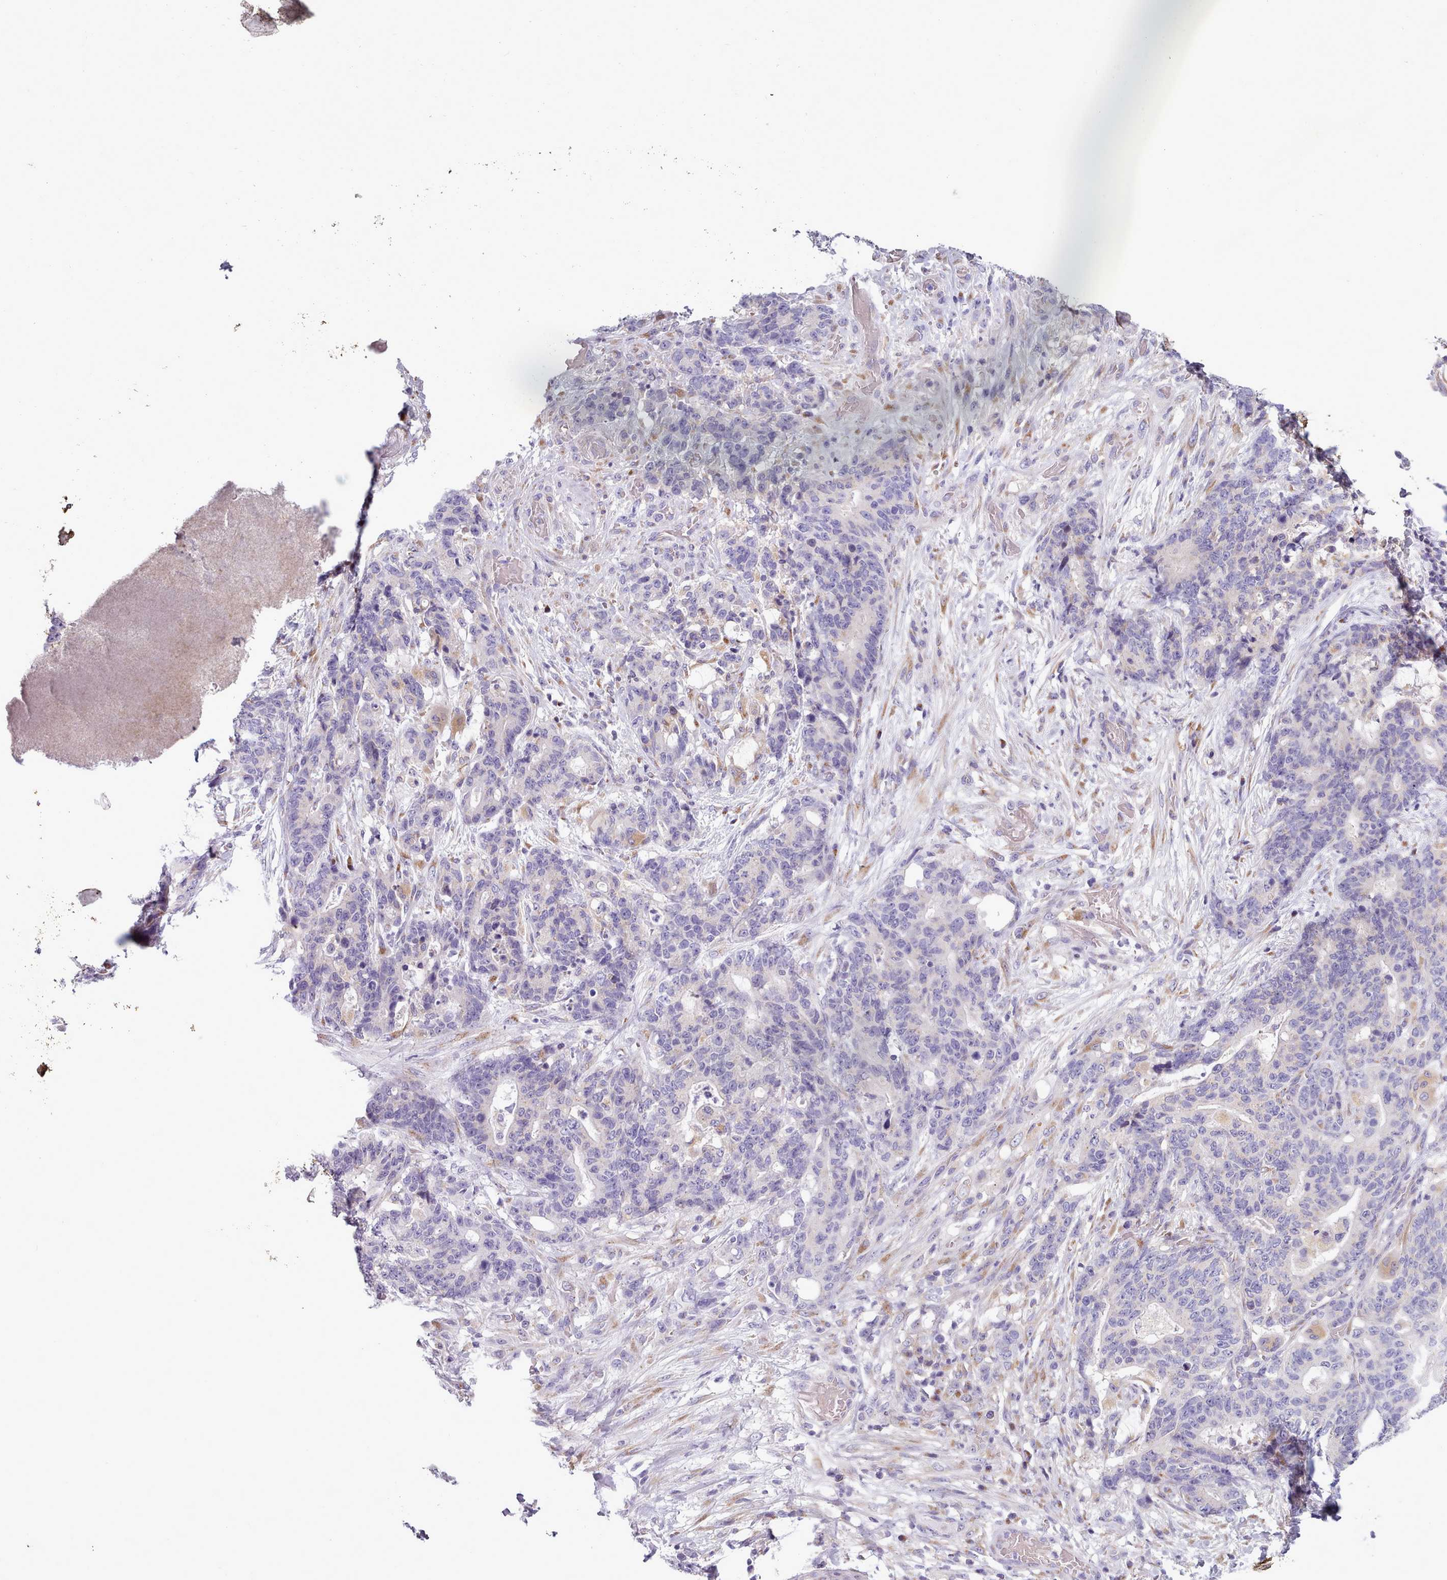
{"staining": {"intensity": "negative", "quantity": "none", "location": "none"}, "tissue": "stomach cancer", "cell_type": "Tumor cells", "image_type": "cancer", "snomed": [{"axis": "morphology", "description": "Normal tissue, NOS"}, {"axis": "morphology", "description": "Adenocarcinoma, NOS"}, {"axis": "topography", "description": "Stomach"}], "caption": "IHC image of neoplastic tissue: stomach cancer (adenocarcinoma) stained with DAB (3,3'-diaminobenzidine) exhibits no significant protein positivity in tumor cells.", "gene": "MYRFL", "patient": {"sex": "female", "age": 64}}